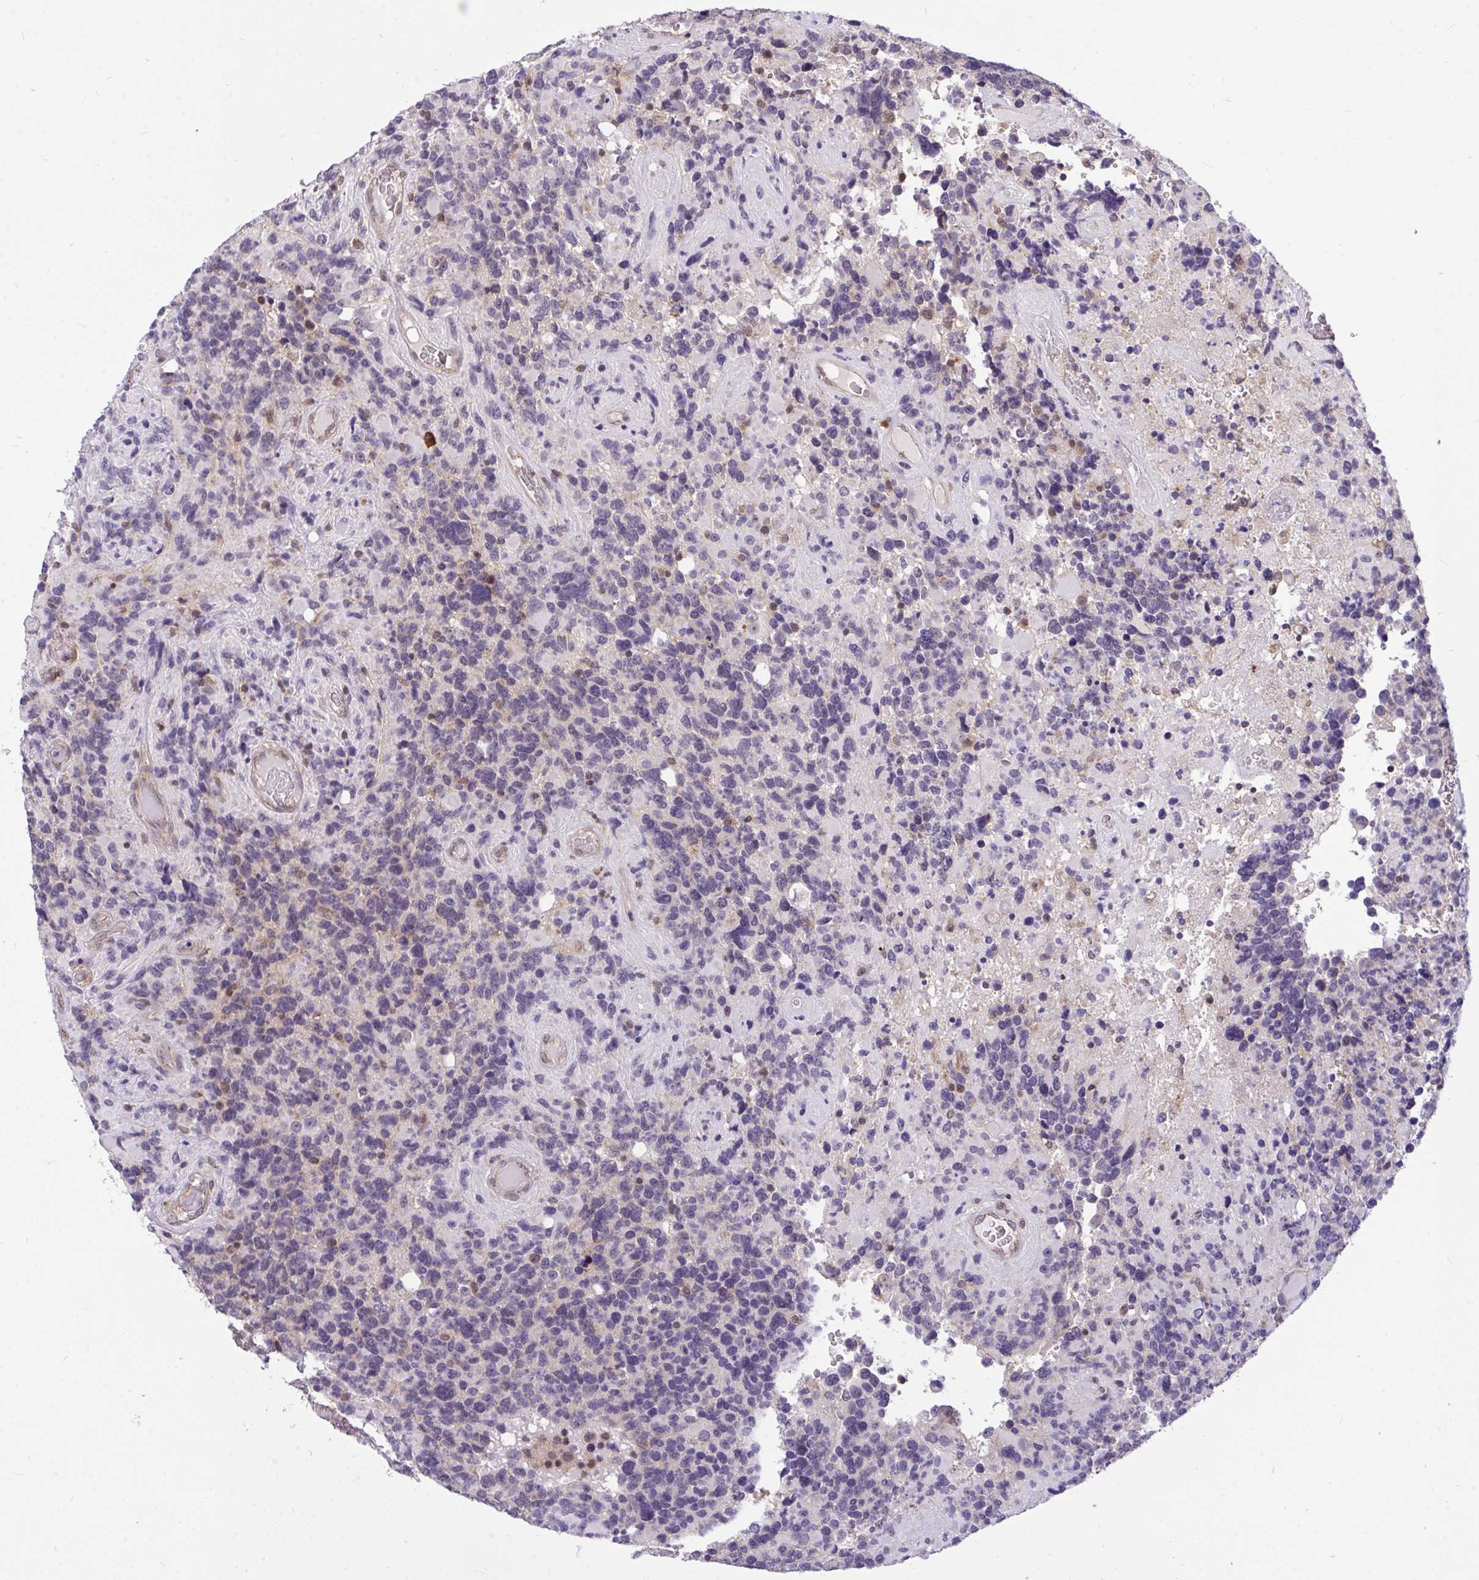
{"staining": {"intensity": "weak", "quantity": "<25%", "location": "cytoplasmic/membranous,nuclear"}, "tissue": "glioma", "cell_type": "Tumor cells", "image_type": "cancer", "snomed": [{"axis": "morphology", "description": "Glioma, malignant, High grade"}, {"axis": "topography", "description": "Brain"}], "caption": "This photomicrograph is of malignant high-grade glioma stained with immunohistochemistry (IHC) to label a protein in brown with the nuclei are counter-stained blue. There is no staining in tumor cells.", "gene": "PPP1CA", "patient": {"sex": "female", "age": 40}}